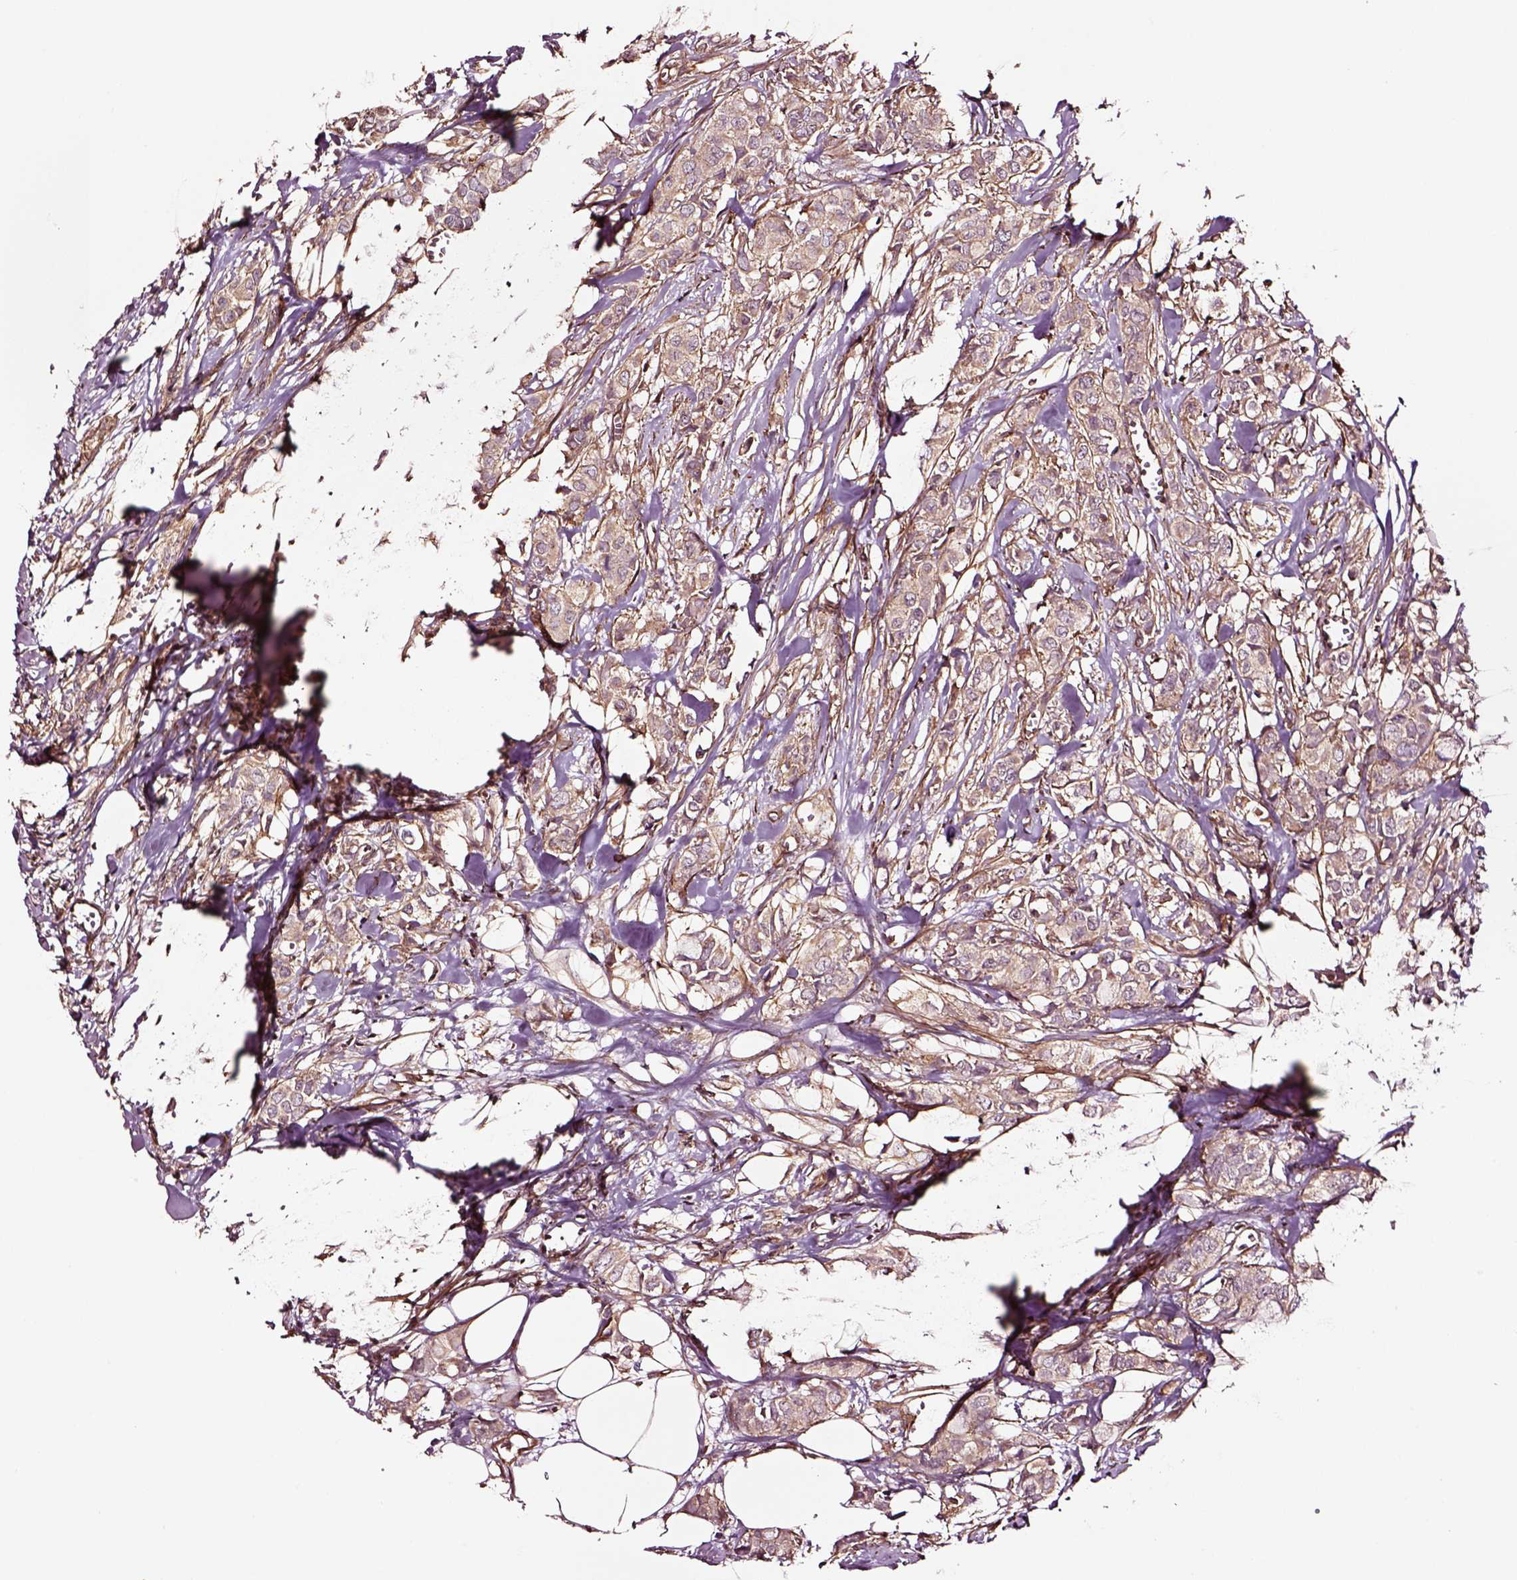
{"staining": {"intensity": "moderate", "quantity": "<25%", "location": "cytoplasmic/membranous"}, "tissue": "breast cancer", "cell_type": "Tumor cells", "image_type": "cancer", "snomed": [{"axis": "morphology", "description": "Duct carcinoma"}, {"axis": "topography", "description": "Breast"}], "caption": "Breast cancer (intraductal carcinoma) was stained to show a protein in brown. There is low levels of moderate cytoplasmic/membranous expression in about <25% of tumor cells.", "gene": "RASSF5", "patient": {"sex": "female", "age": 85}}